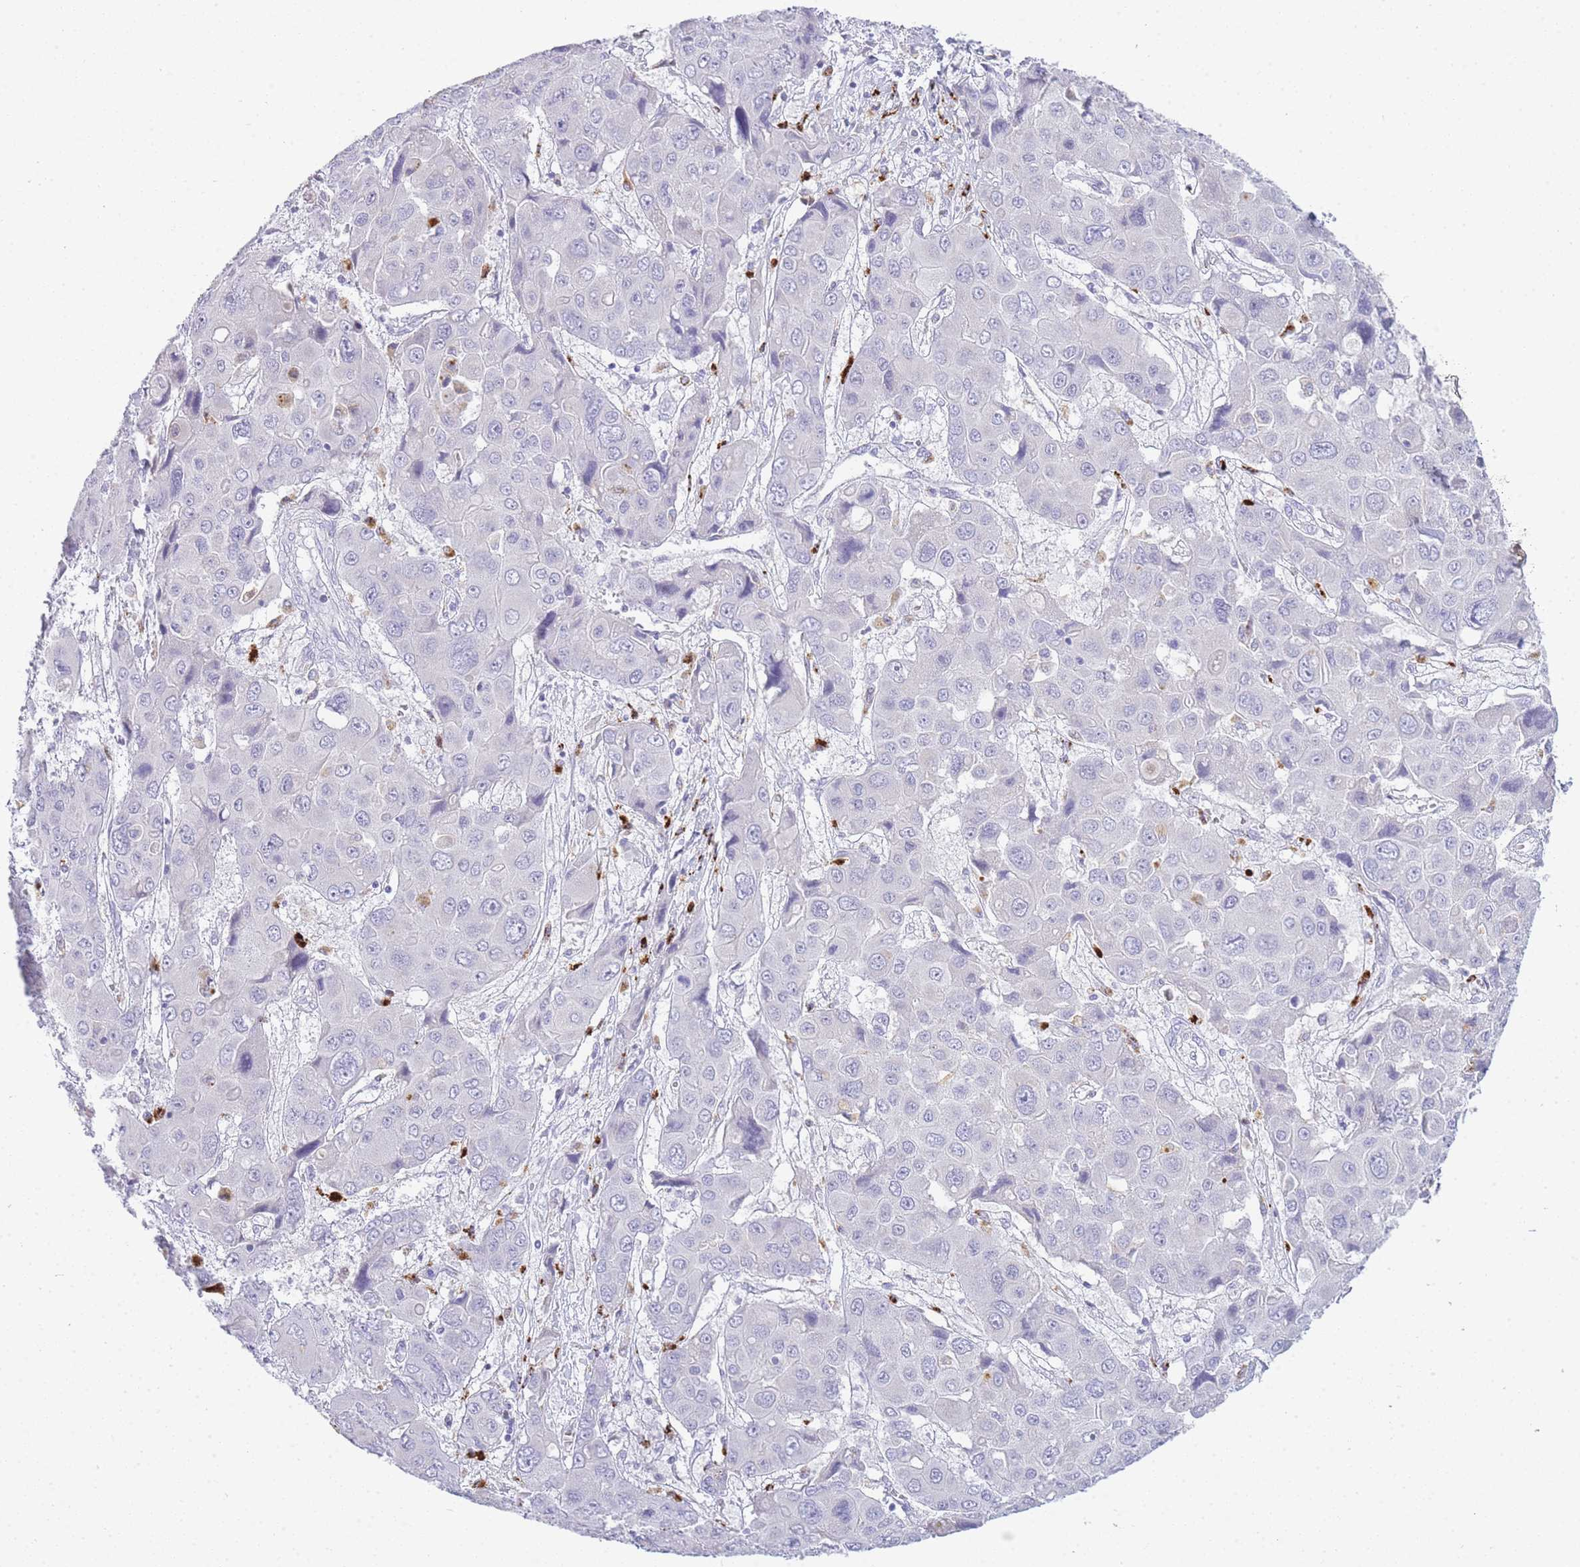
{"staining": {"intensity": "negative", "quantity": "none", "location": "none"}, "tissue": "liver cancer", "cell_type": "Tumor cells", "image_type": "cancer", "snomed": [{"axis": "morphology", "description": "Cholangiocarcinoma"}, {"axis": "topography", "description": "Liver"}], "caption": "IHC micrograph of neoplastic tissue: human liver cancer (cholangiocarcinoma) stained with DAB displays no significant protein staining in tumor cells. (DAB immunohistochemistry visualized using brightfield microscopy, high magnification).", "gene": "RHO", "patient": {"sex": "male", "age": 67}}